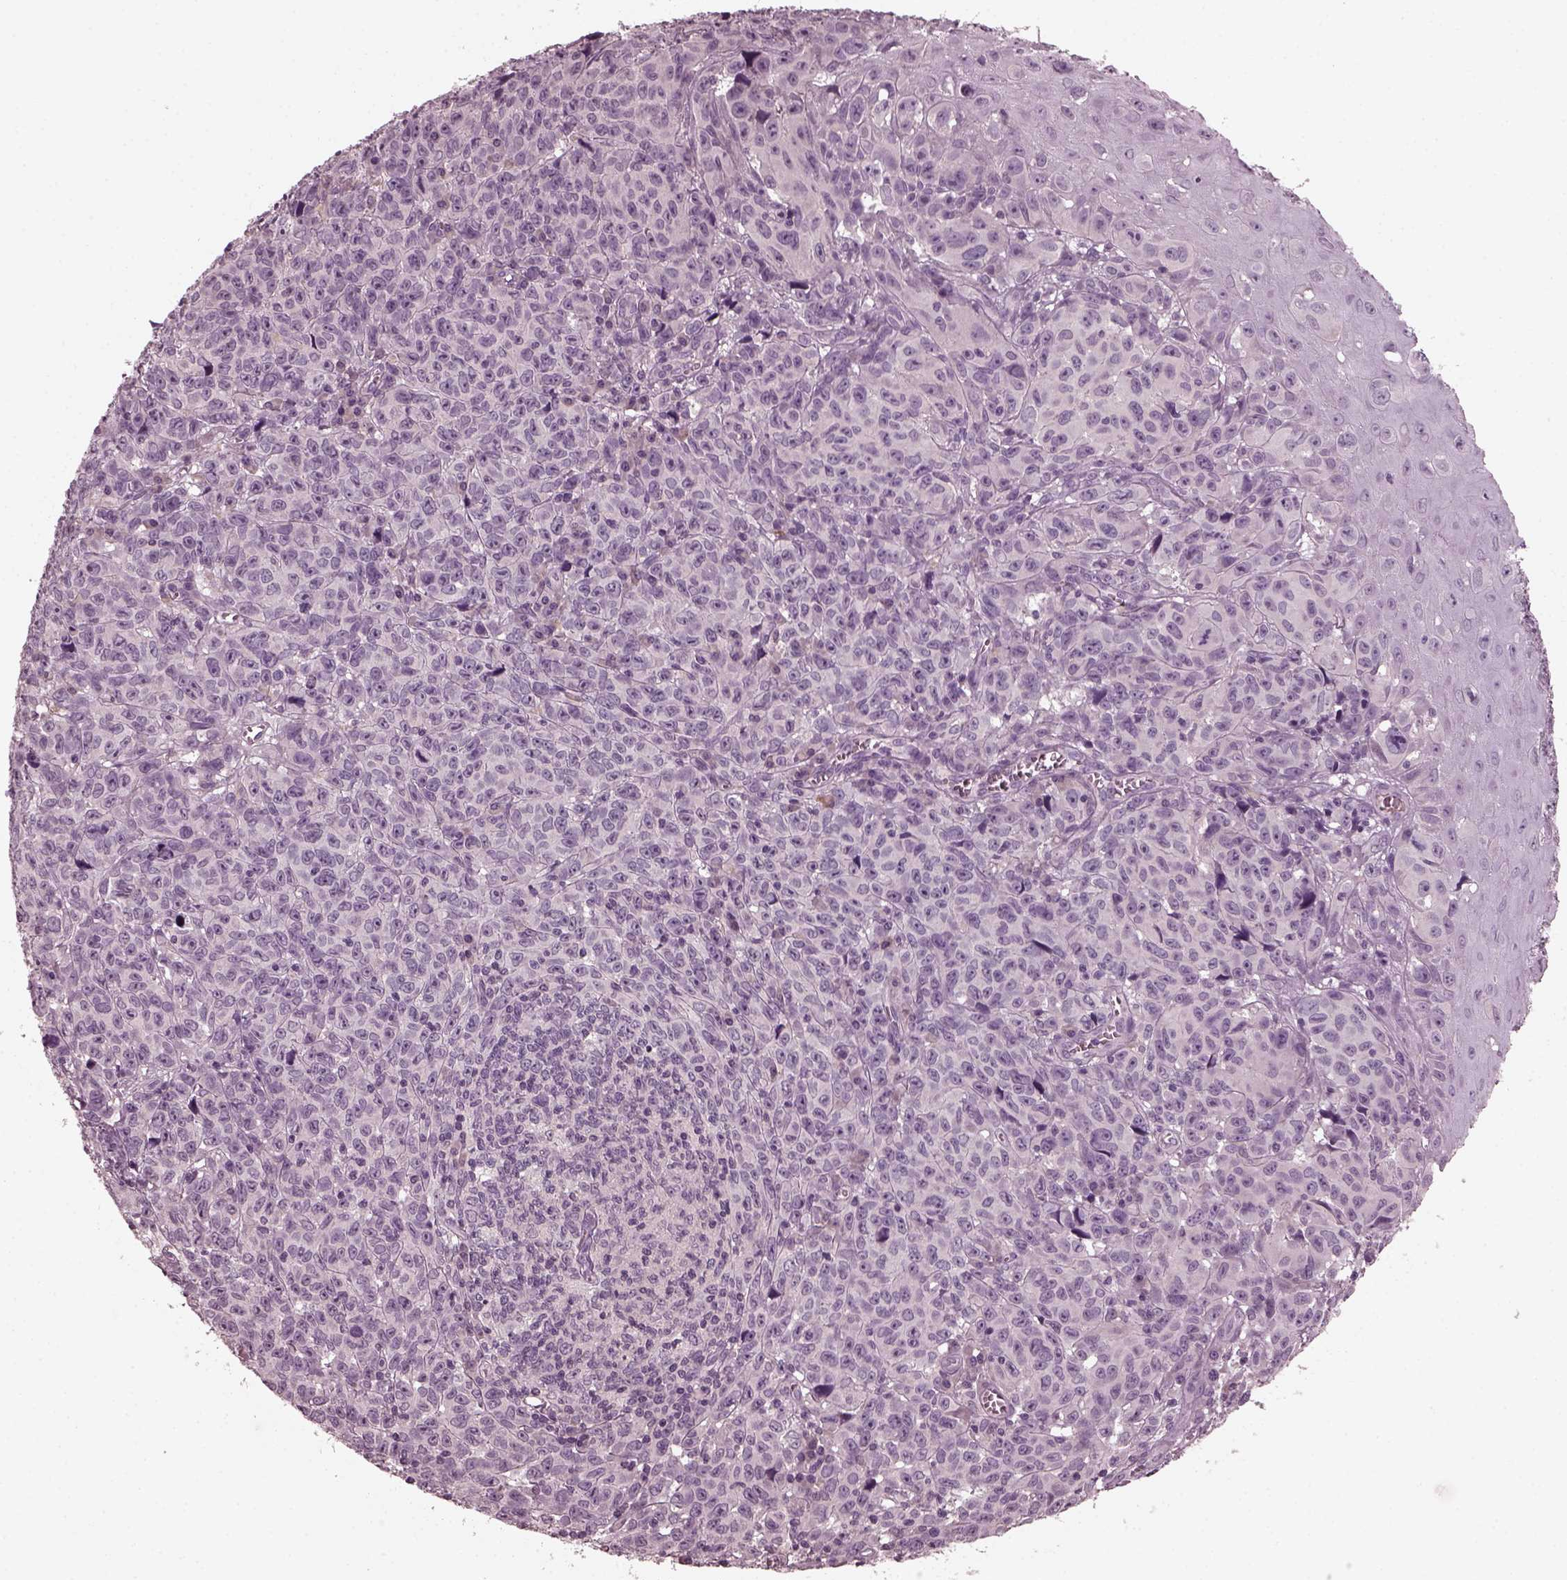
{"staining": {"intensity": "negative", "quantity": "none", "location": "none"}, "tissue": "melanoma", "cell_type": "Tumor cells", "image_type": "cancer", "snomed": [{"axis": "morphology", "description": "Malignant melanoma, NOS"}, {"axis": "topography", "description": "Vulva, labia, clitoris and Bartholin´s gland, NO"}], "caption": "Tumor cells show no significant expression in melanoma.", "gene": "PORCN", "patient": {"sex": "female", "age": 75}}